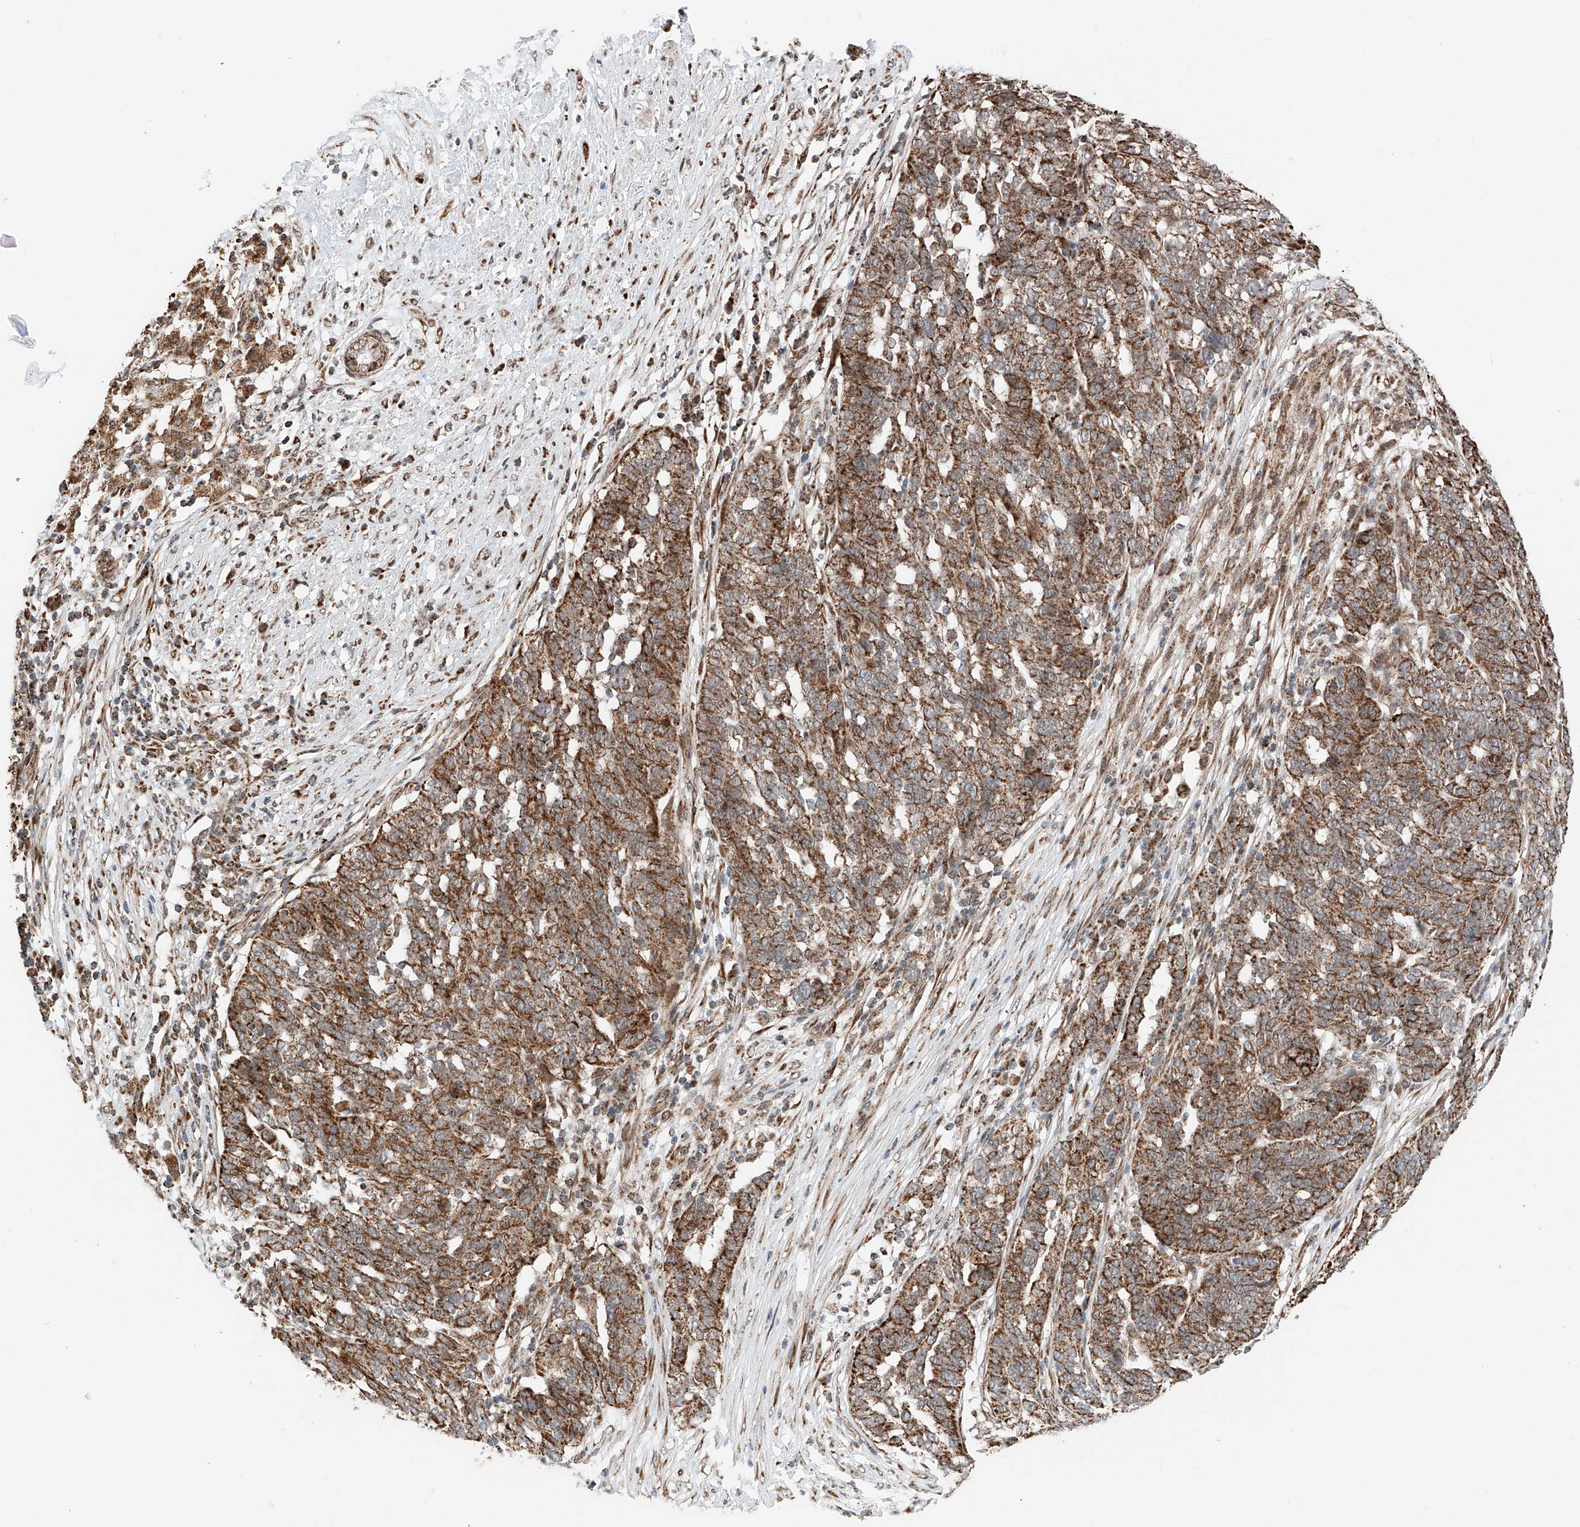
{"staining": {"intensity": "strong", "quantity": ">75%", "location": "cytoplasmic/membranous"}, "tissue": "ovarian cancer", "cell_type": "Tumor cells", "image_type": "cancer", "snomed": [{"axis": "morphology", "description": "Cystadenocarcinoma, serous, NOS"}, {"axis": "topography", "description": "Ovary"}], "caption": "Immunohistochemistry (DAB) staining of ovarian cancer shows strong cytoplasmic/membranous protein expression in about >75% of tumor cells.", "gene": "ZSCAN29", "patient": {"sex": "female", "age": 59}}